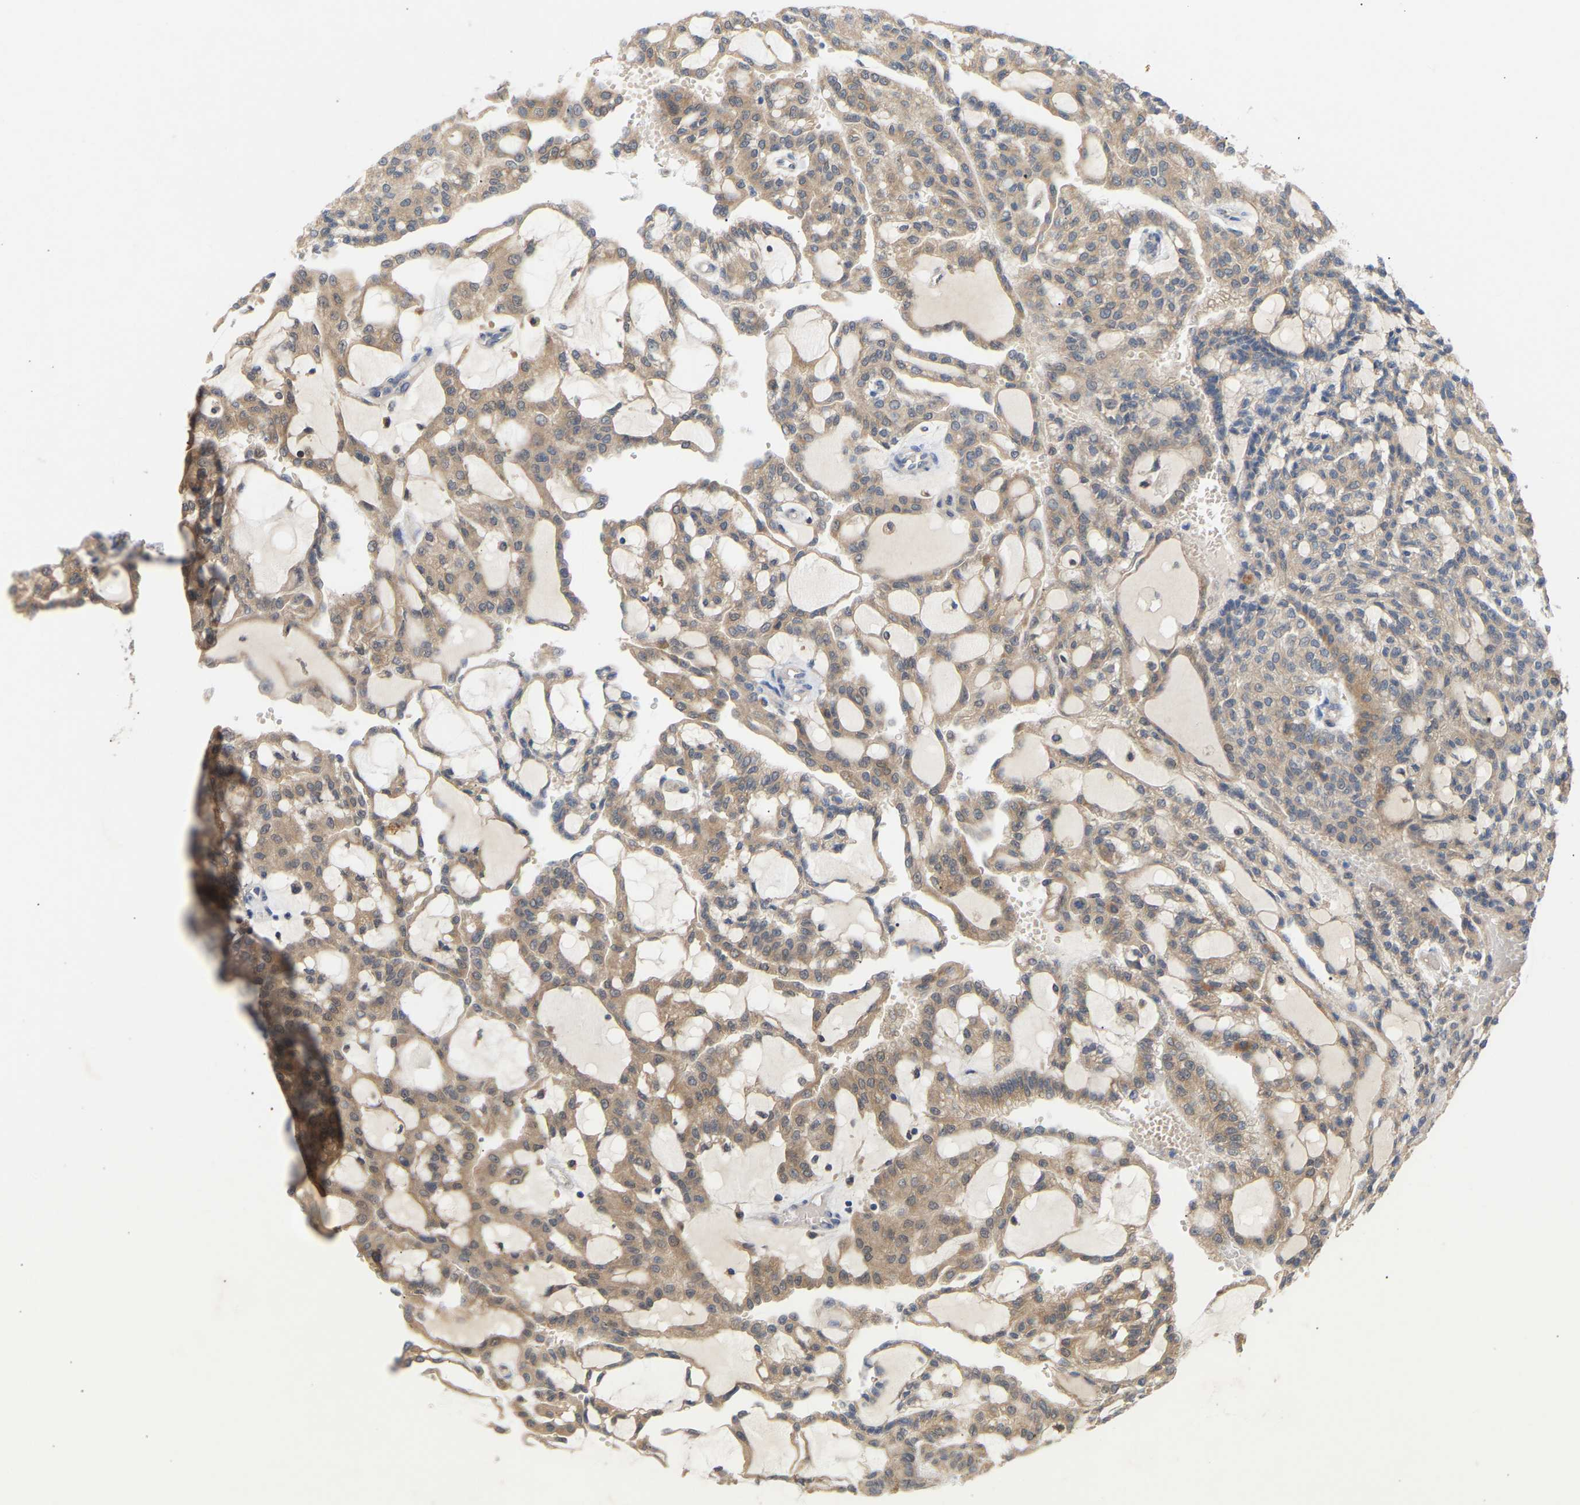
{"staining": {"intensity": "moderate", "quantity": ">75%", "location": "cytoplasmic/membranous"}, "tissue": "renal cancer", "cell_type": "Tumor cells", "image_type": "cancer", "snomed": [{"axis": "morphology", "description": "Adenocarcinoma, NOS"}, {"axis": "topography", "description": "Kidney"}], "caption": "Tumor cells reveal medium levels of moderate cytoplasmic/membranous positivity in about >75% of cells in human renal cancer (adenocarcinoma). The staining was performed using DAB, with brown indicating positive protein expression. Nuclei are stained blue with hematoxylin.", "gene": "TPMT", "patient": {"sex": "male", "age": 63}}